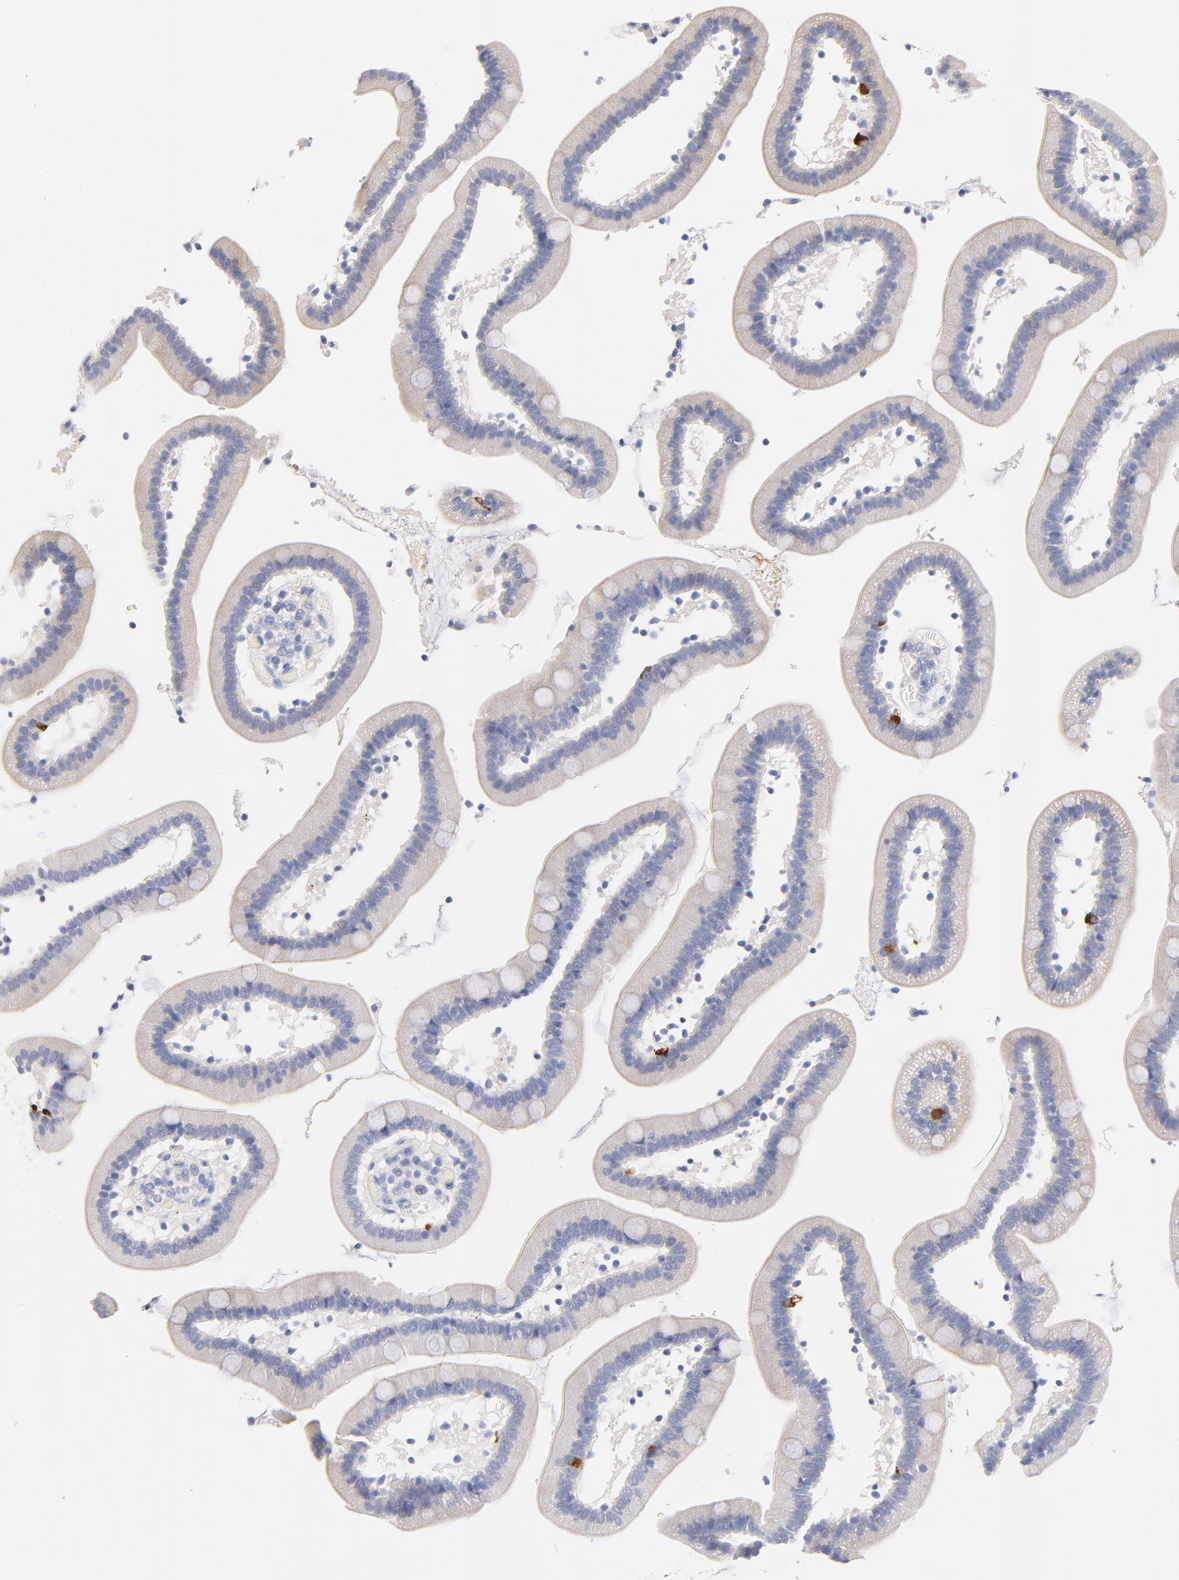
{"staining": {"intensity": "strong", "quantity": "<25%", "location": "cytoplasmic/membranous"}, "tissue": "duodenum", "cell_type": "Glandular cells", "image_type": "normal", "snomed": [{"axis": "morphology", "description": "Normal tissue, NOS"}, {"axis": "topography", "description": "Duodenum"}], "caption": "The photomicrograph exhibits immunohistochemical staining of unremarkable duodenum. There is strong cytoplasmic/membranous staining is identified in approximately <25% of glandular cells. Ihc stains the protein of interest in brown and the nuclei are stained blue.", "gene": "FBXO10", "patient": {"sex": "male", "age": 66}}